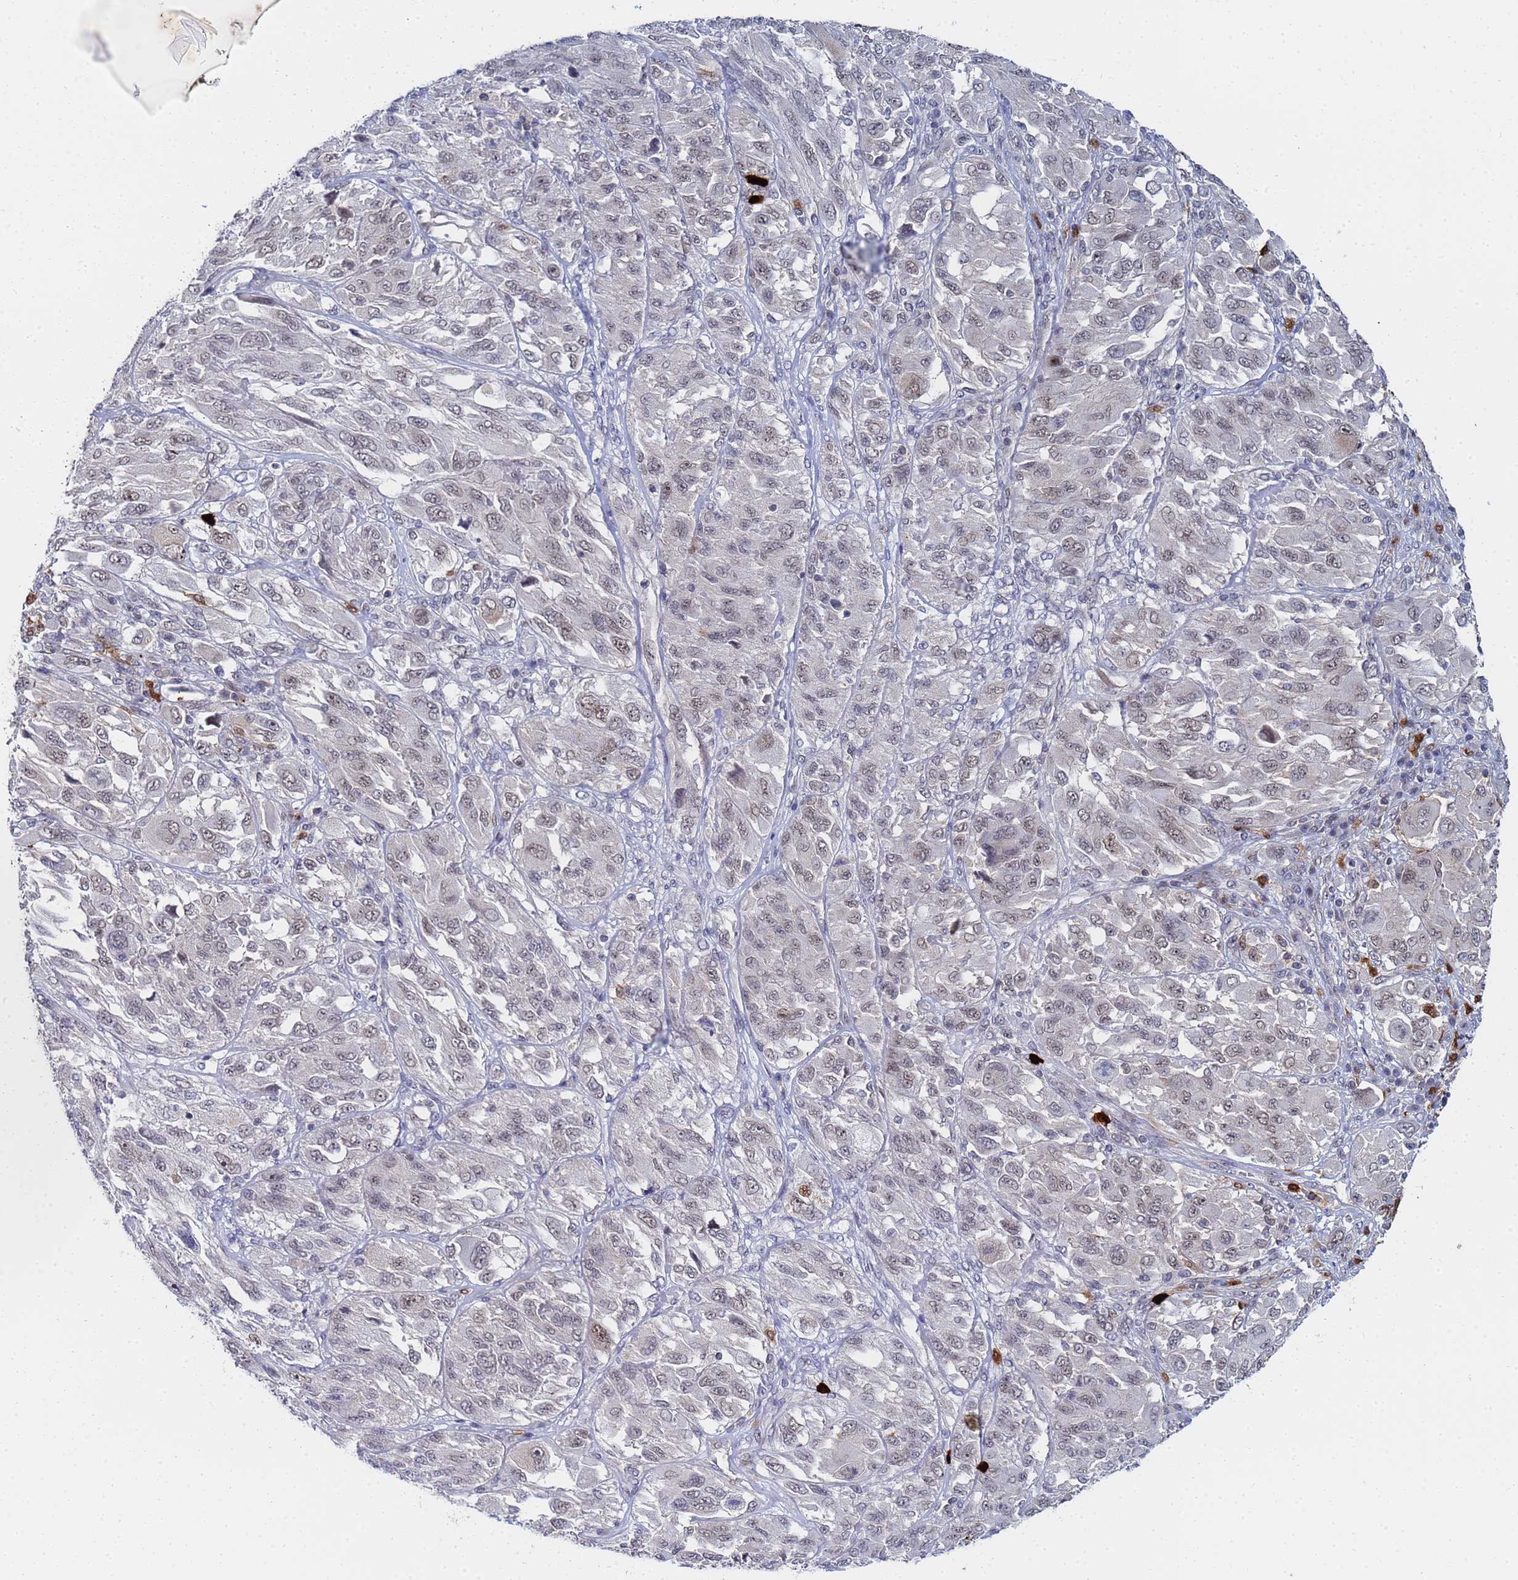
{"staining": {"intensity": "weak", "quantity": ">75%", "location": "nuclear"}, "tissue": "melanoma", "cell_type": "Tumor cells", "image_type": "cancer", "snomed": [{"axis": "morphology", "description": "Malignant melanoma, NOS"}, {"axis": "topography", "description": "Skin"}], "caption": "Protein expression analysis of melanoma reveals weak nuclear expression in approximately >75% of tumor cells.", "gene": "MTCL1", "patient": {"sex": "female", "age": 91}}